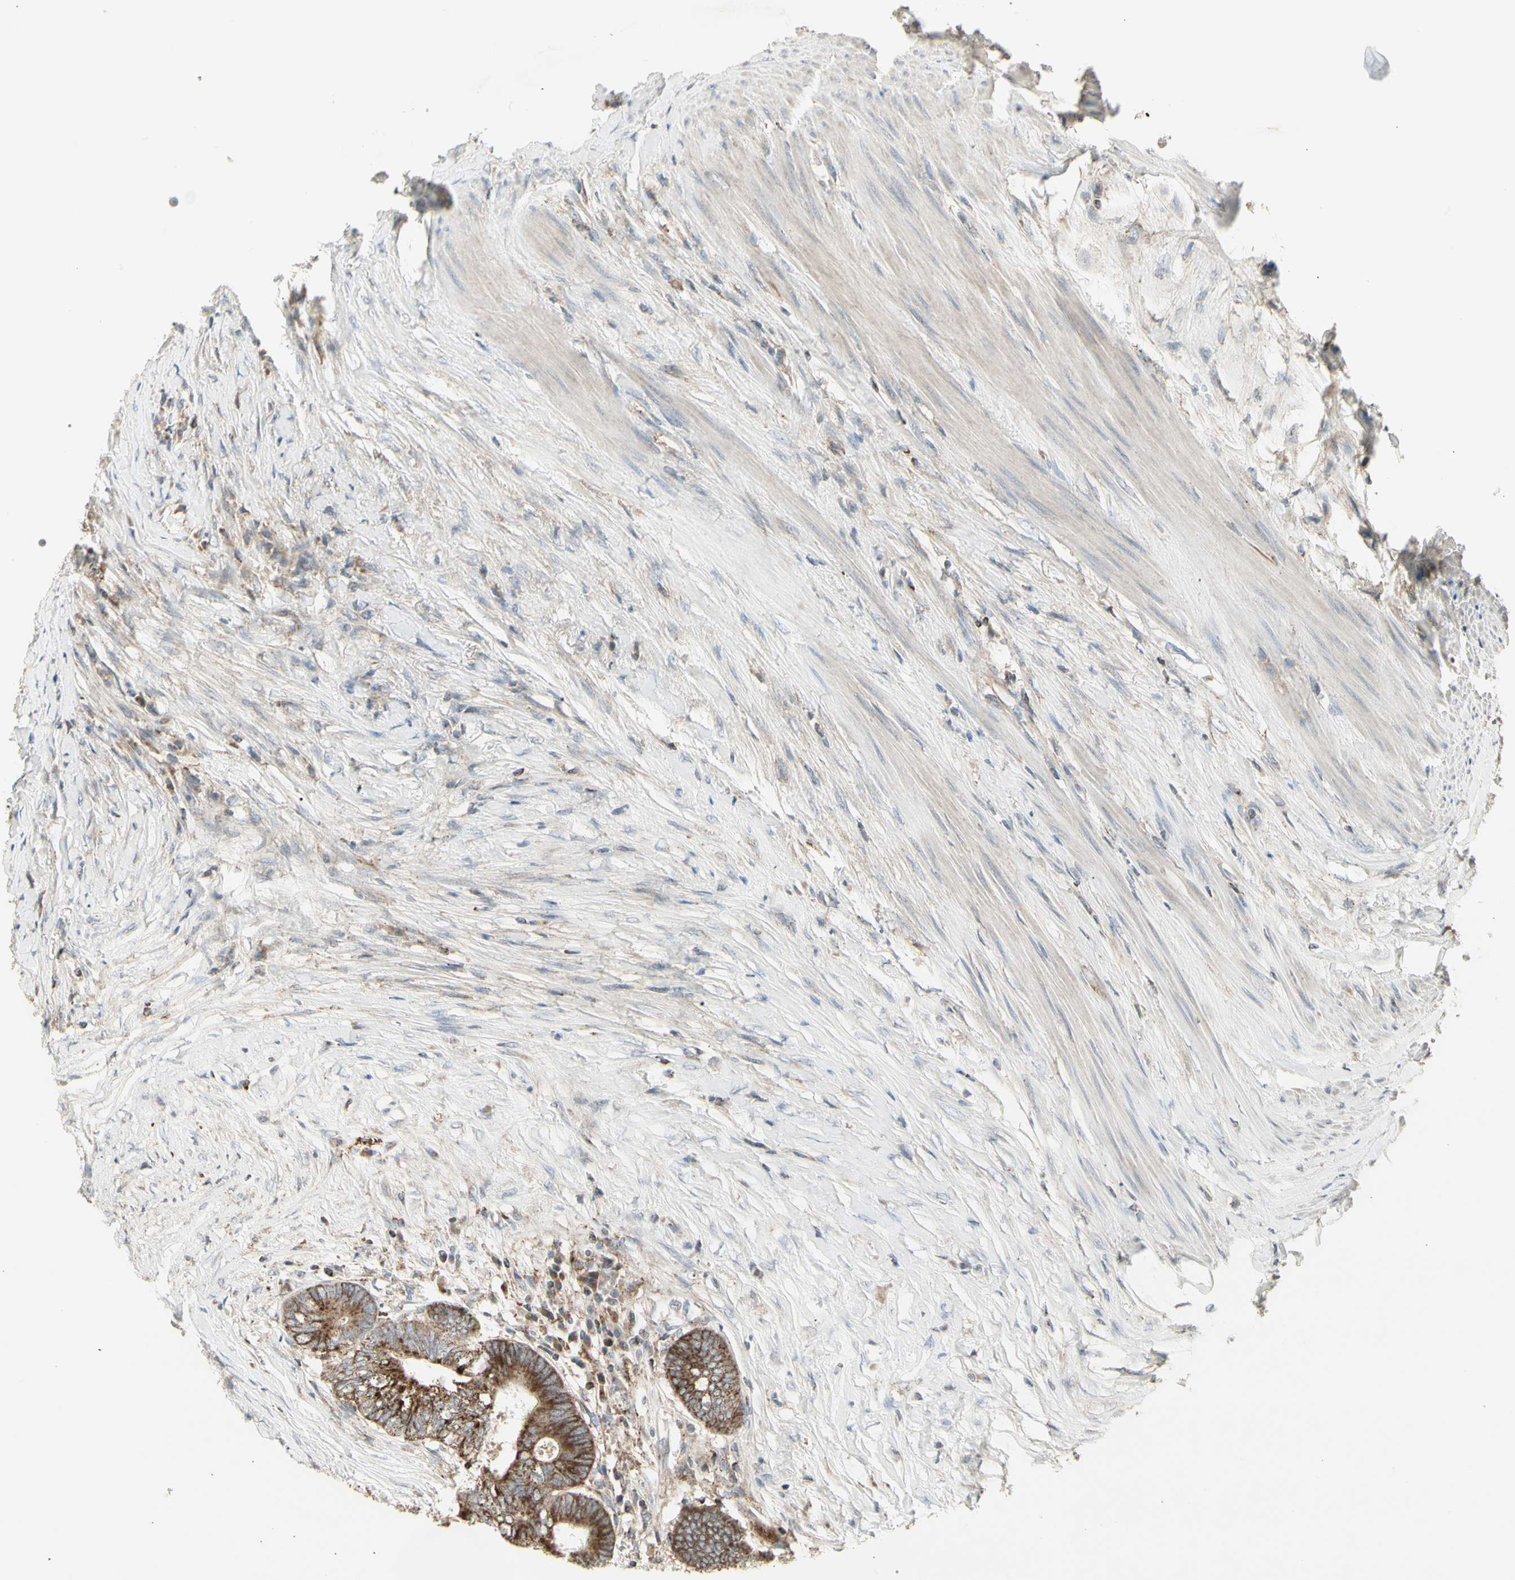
{"staining": {"intensity": "strong", "quantity": ">75%", "location": "cytoplasmic/membranous"}, "tissue": "colorectal cancer", "cell_type": "Tumor cells", "image_type": "cancer", "snomed": [{"axis": "morphology", "description": "Adenocarcinoma, NOS"}, {"axis": "topography", "description": "Rectum"}], "caption": "Colorectal cancer (adenocarcinoma) stained with a protein marker reveals strong staining in tumor cells.", "gene": "TMEM176A", "patient": {"sex": "male", "age": 63}}